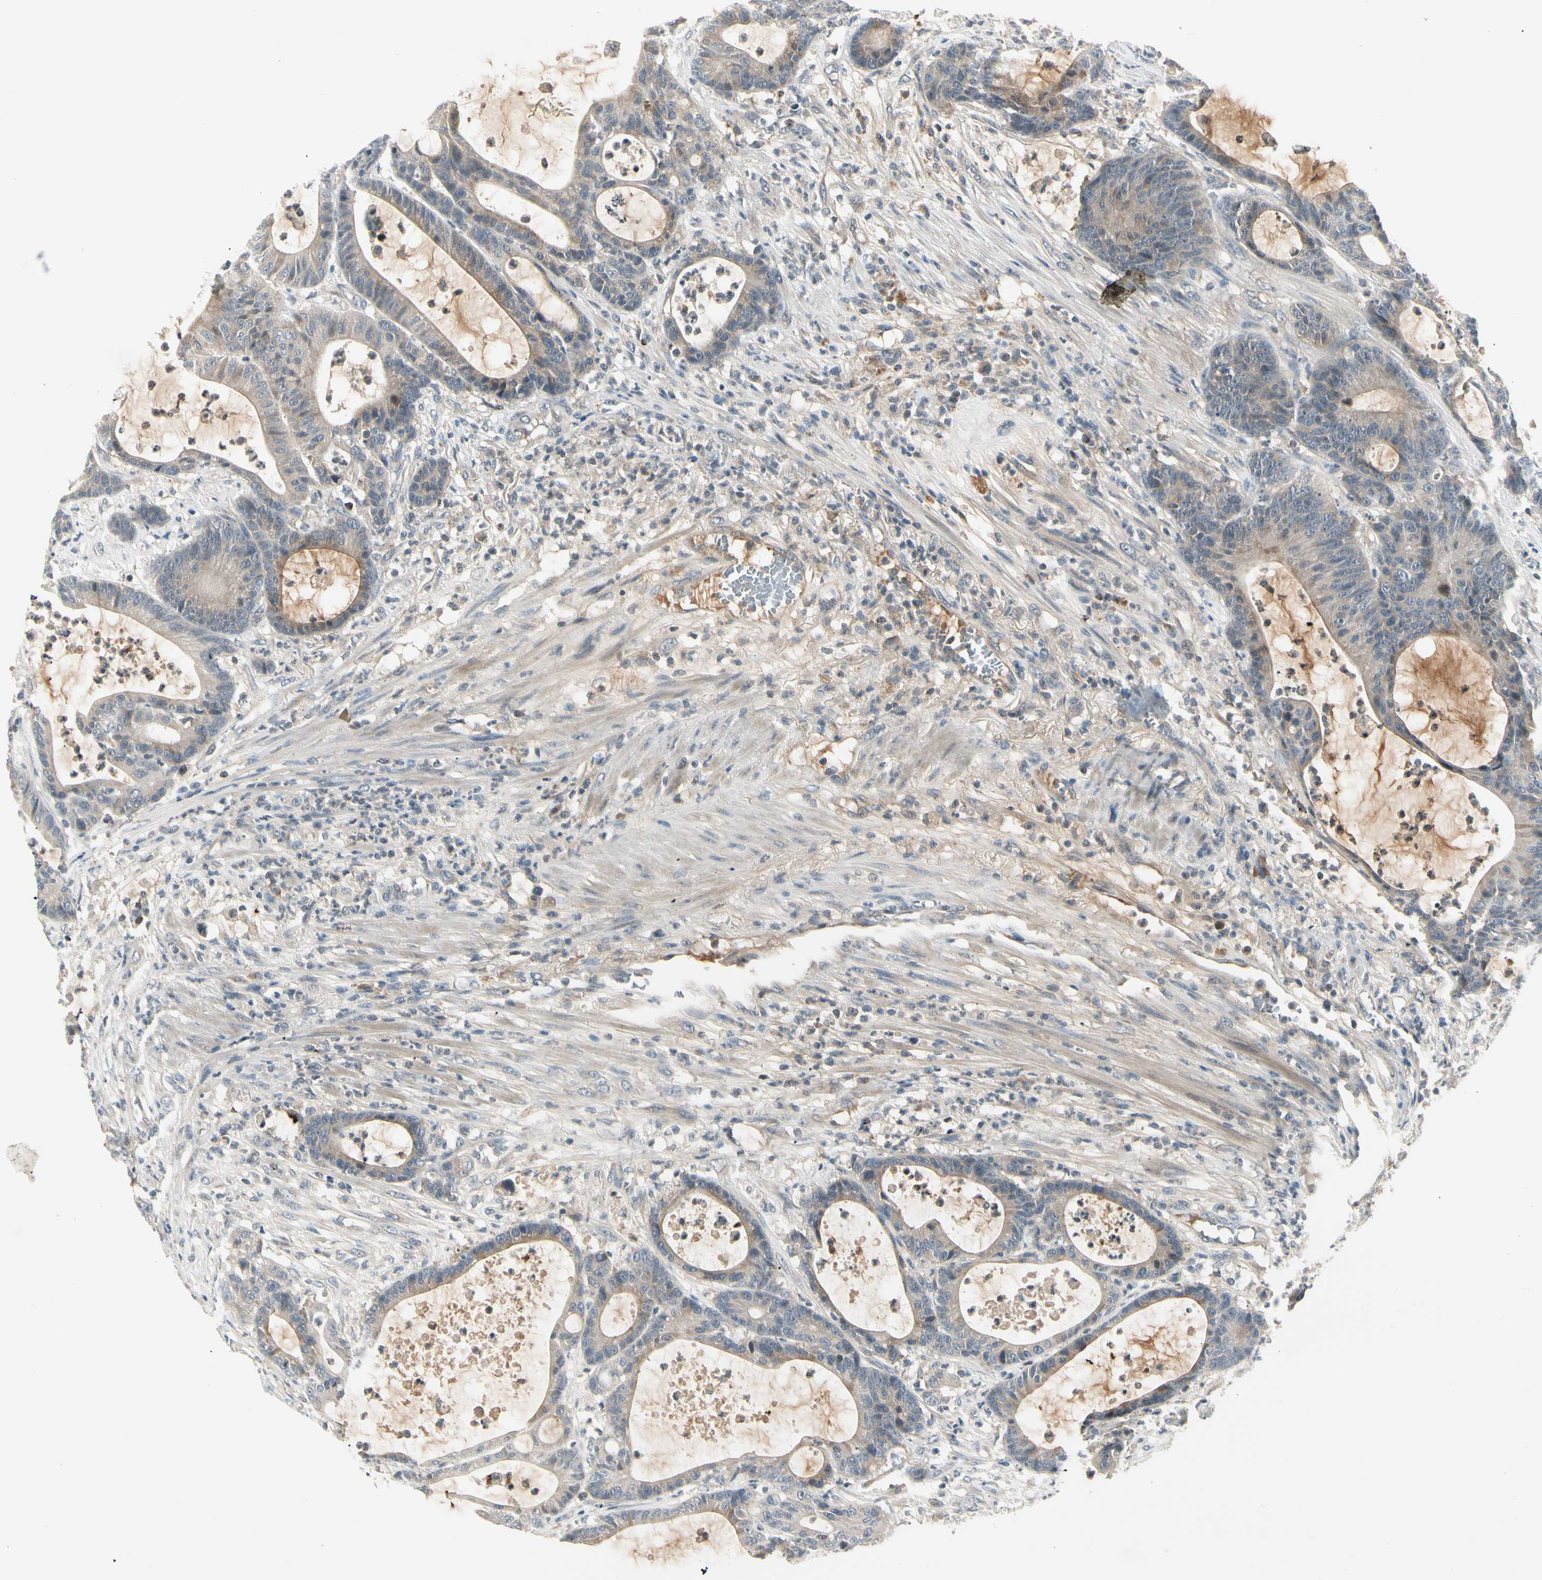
{"staining": {"intensity": "weak", "quantity": "25%-75%", "location": "cytoplasmic/membranous"}, "tissue": "colorectal cancer", "cell_type": "Tumor cells", "image_type": "cancer", "snomed": [{"axis": "morphology", "description": "Adenocarcinoma, NOS"}, {"axis": "topography", "description": "Colon"}], "caption": "This is a photomicrograph of IHC staining of adenocarcinoma (colorectal), which shows weak positivity in the cytoplasmic/membranous of tumor cells.", "gene": "CCL4", "patient": {"sex": "female", "age": 84}}